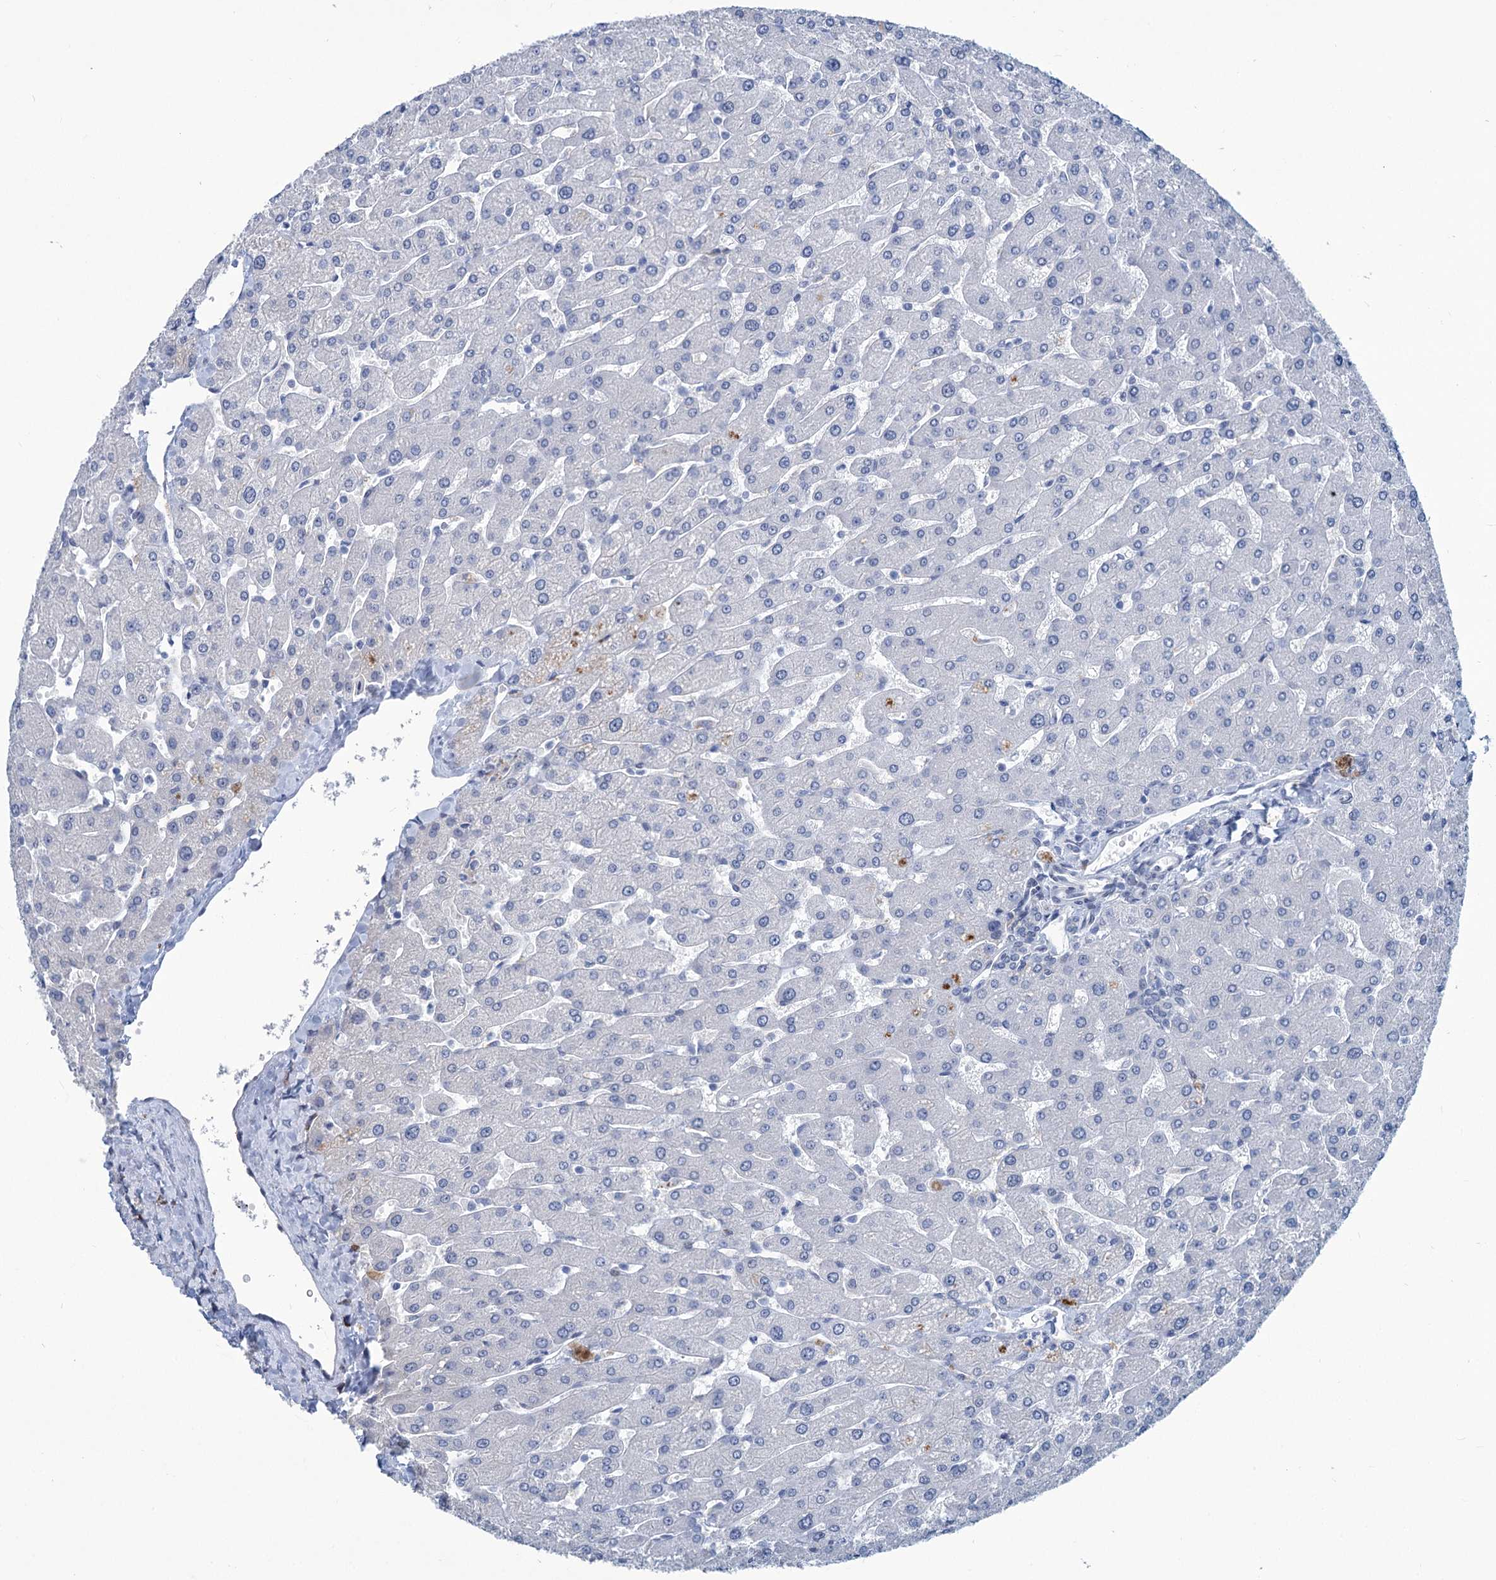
{"staining": {"intensity": "negative", "quantity": "none", "location": "none"}, "tissue": "liver", "cell_type": "Cholangiocytes", "image_type": "normal", "snomed": [{"axis": "morphology", "description": "Normal tissue, NOS"}, {"axis": "topography", "description": "Liver"}], "caption": "DAB (3,3'-diaminobenzidine) immunohistochemical staining of benign human liver displays no significant staining in cholangiocytes. The staining is performed using DAB brown chromogen with nuclei counter-stained in using hematoxylin.", "gene": "NEU3", "patient": {"sex": "male", "age": 55}}